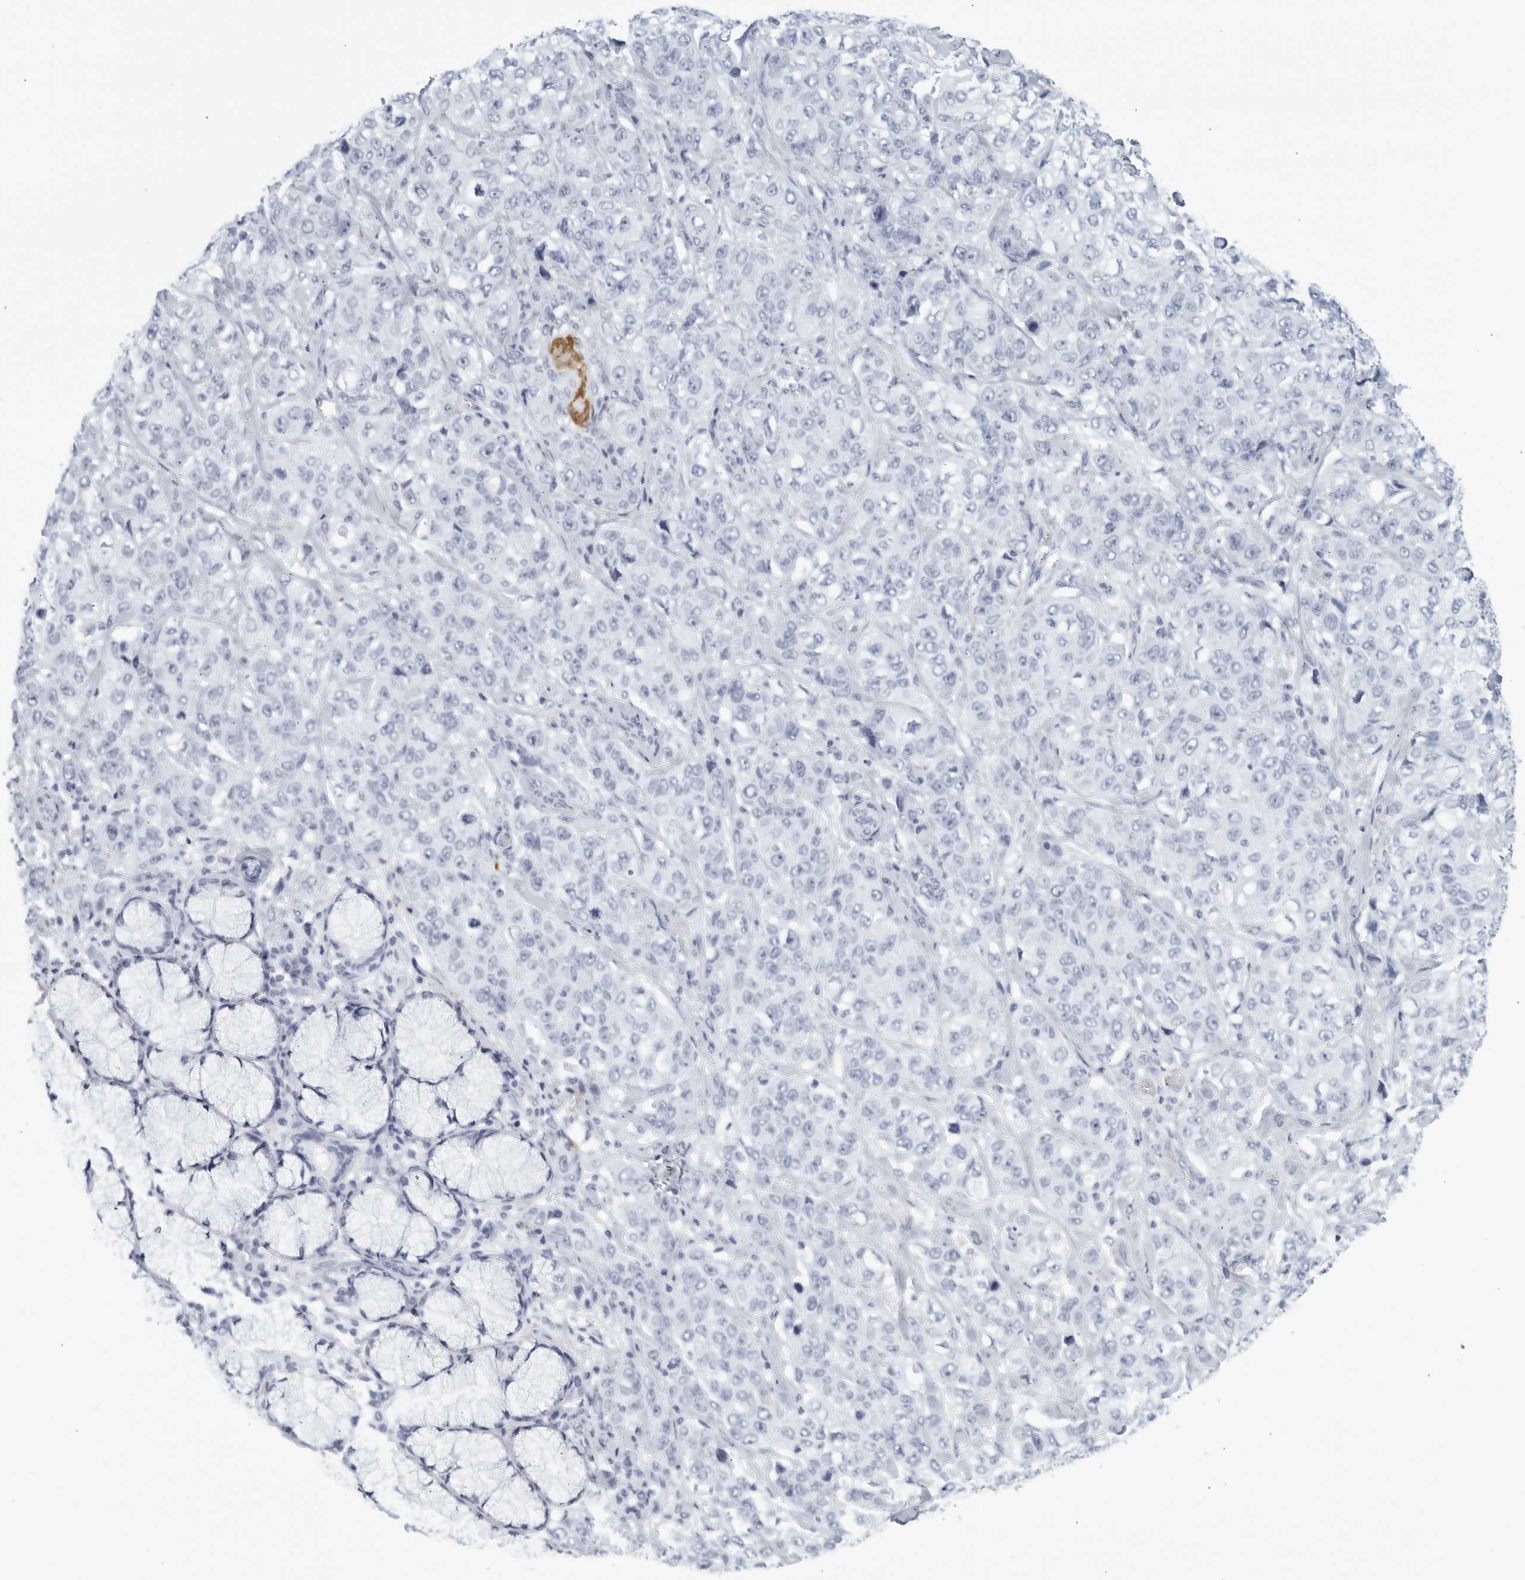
{"staining": {"intensity": "negative", "quantity": "none", "location": "none"}, "tissue": "stomach cancer", "cell_type": "Tumor cells", "image_type": "cancer", "snomed": [{"axis": "morphology", "description": "Adenocarcinoma, NOS"}, {"axis": "topography", "description": "Stomach"}], "caption": "Tumor cells are negative for protein expression in human stomach cancer (adenocarcinoma).", "gene": "FGG", "patient": {"sex": "male", "age": 48}}